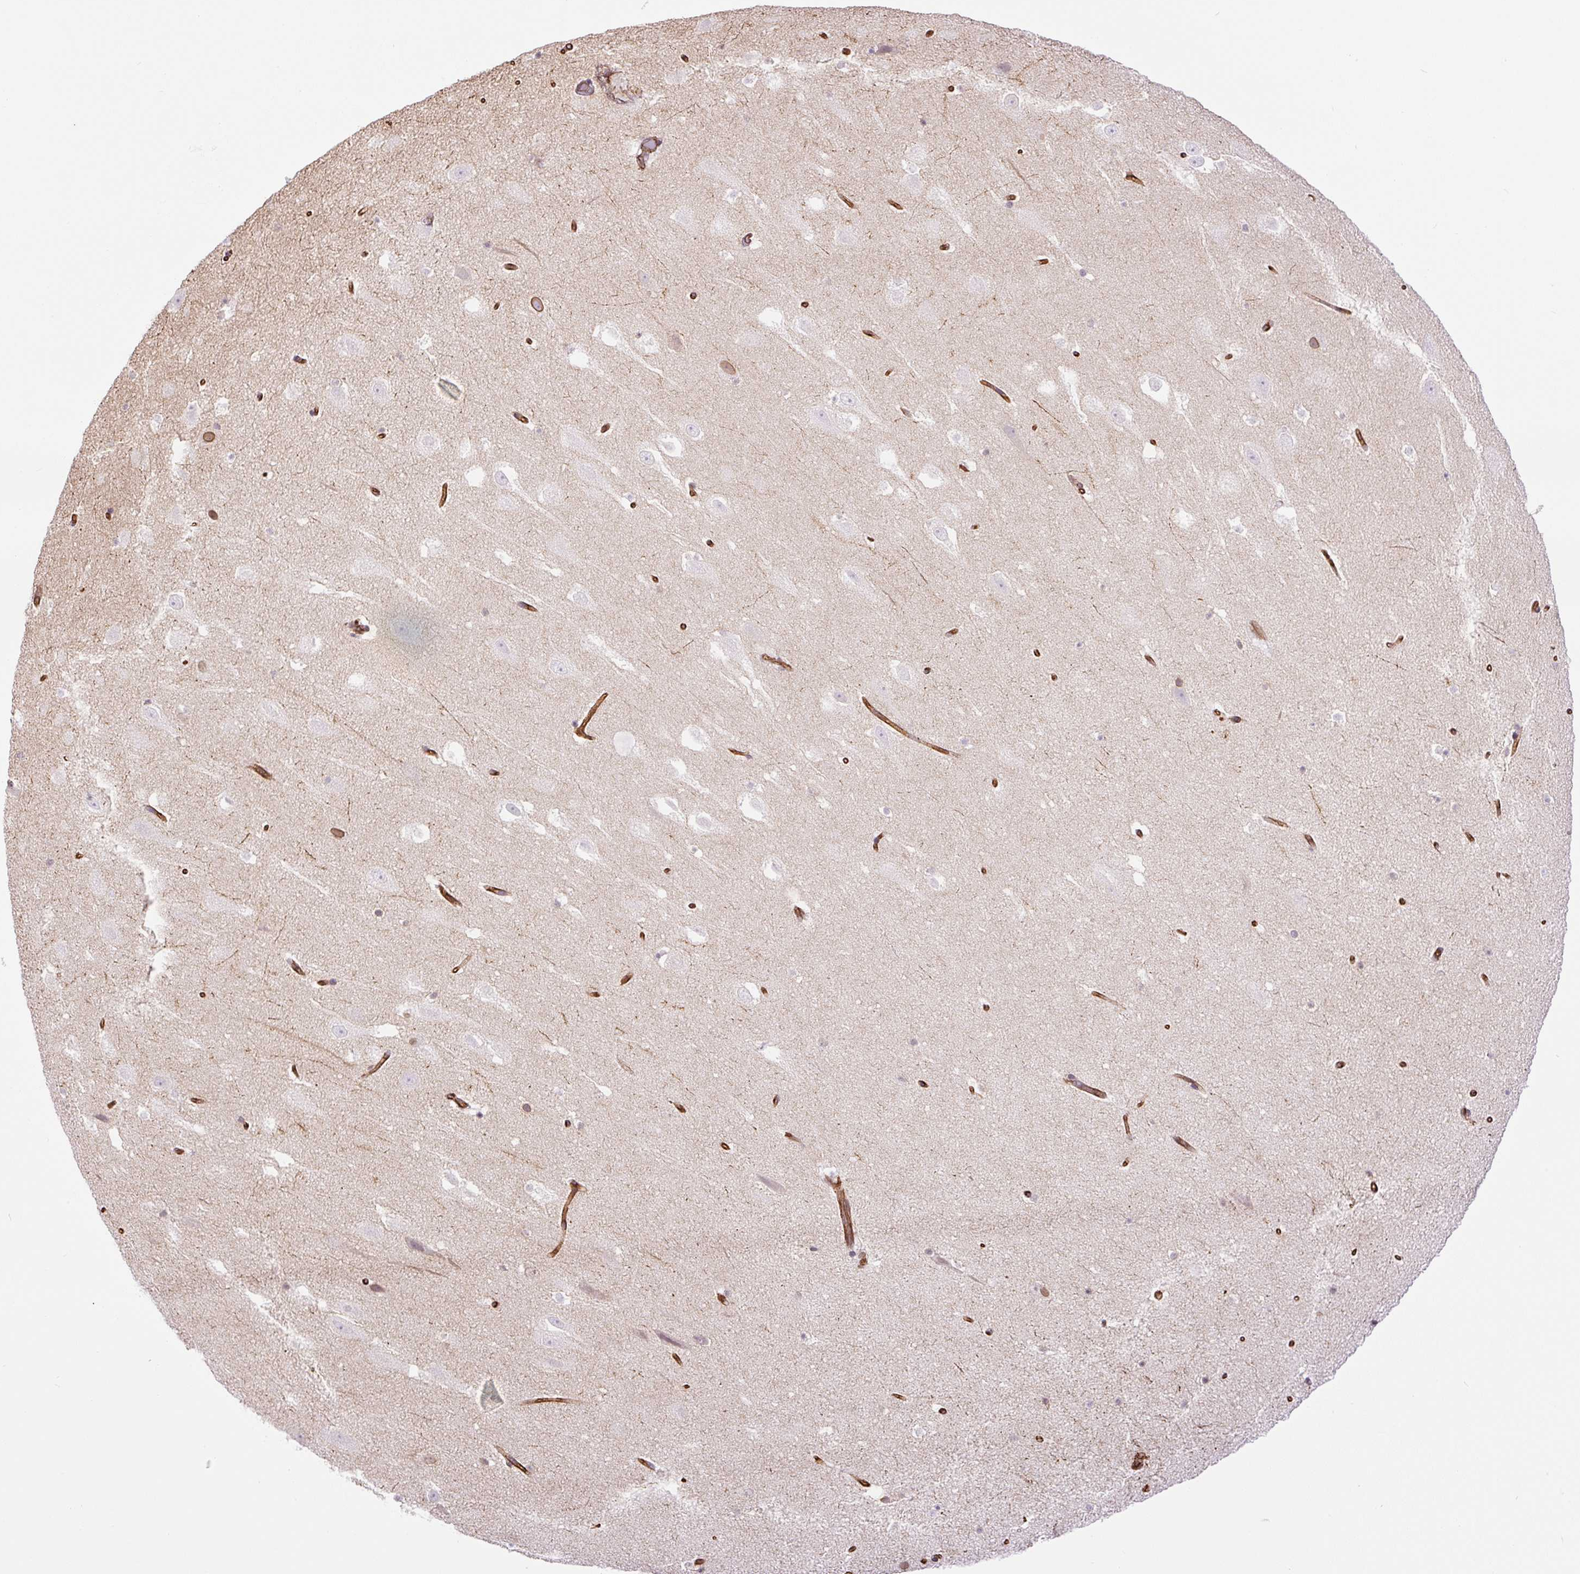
{"staining": {"intensity": "negative", "quantity": "none", "location": "none"}, "tissue": "hippocampus", "cell_type": "Glial cells", "image_type": "normal", "snomed": [{"axis": "morphology", "description": "Normal tissue, NOS"}, {"axis": "topography", "description": "Hippocampus"}], "caption": "A high-resolution micrograph shows immunohistochemistry staining of benign hippocampus, which exhibits no significant staining in glial cells. (Stains: DAB (3,3'-diaminobenzidine) IHC with hematoxylin counter stain, Microscopy: brightfield microscopy at high magnification).", "gene": "MYO5C", "patient": {"sex": "male", "age": 37}}